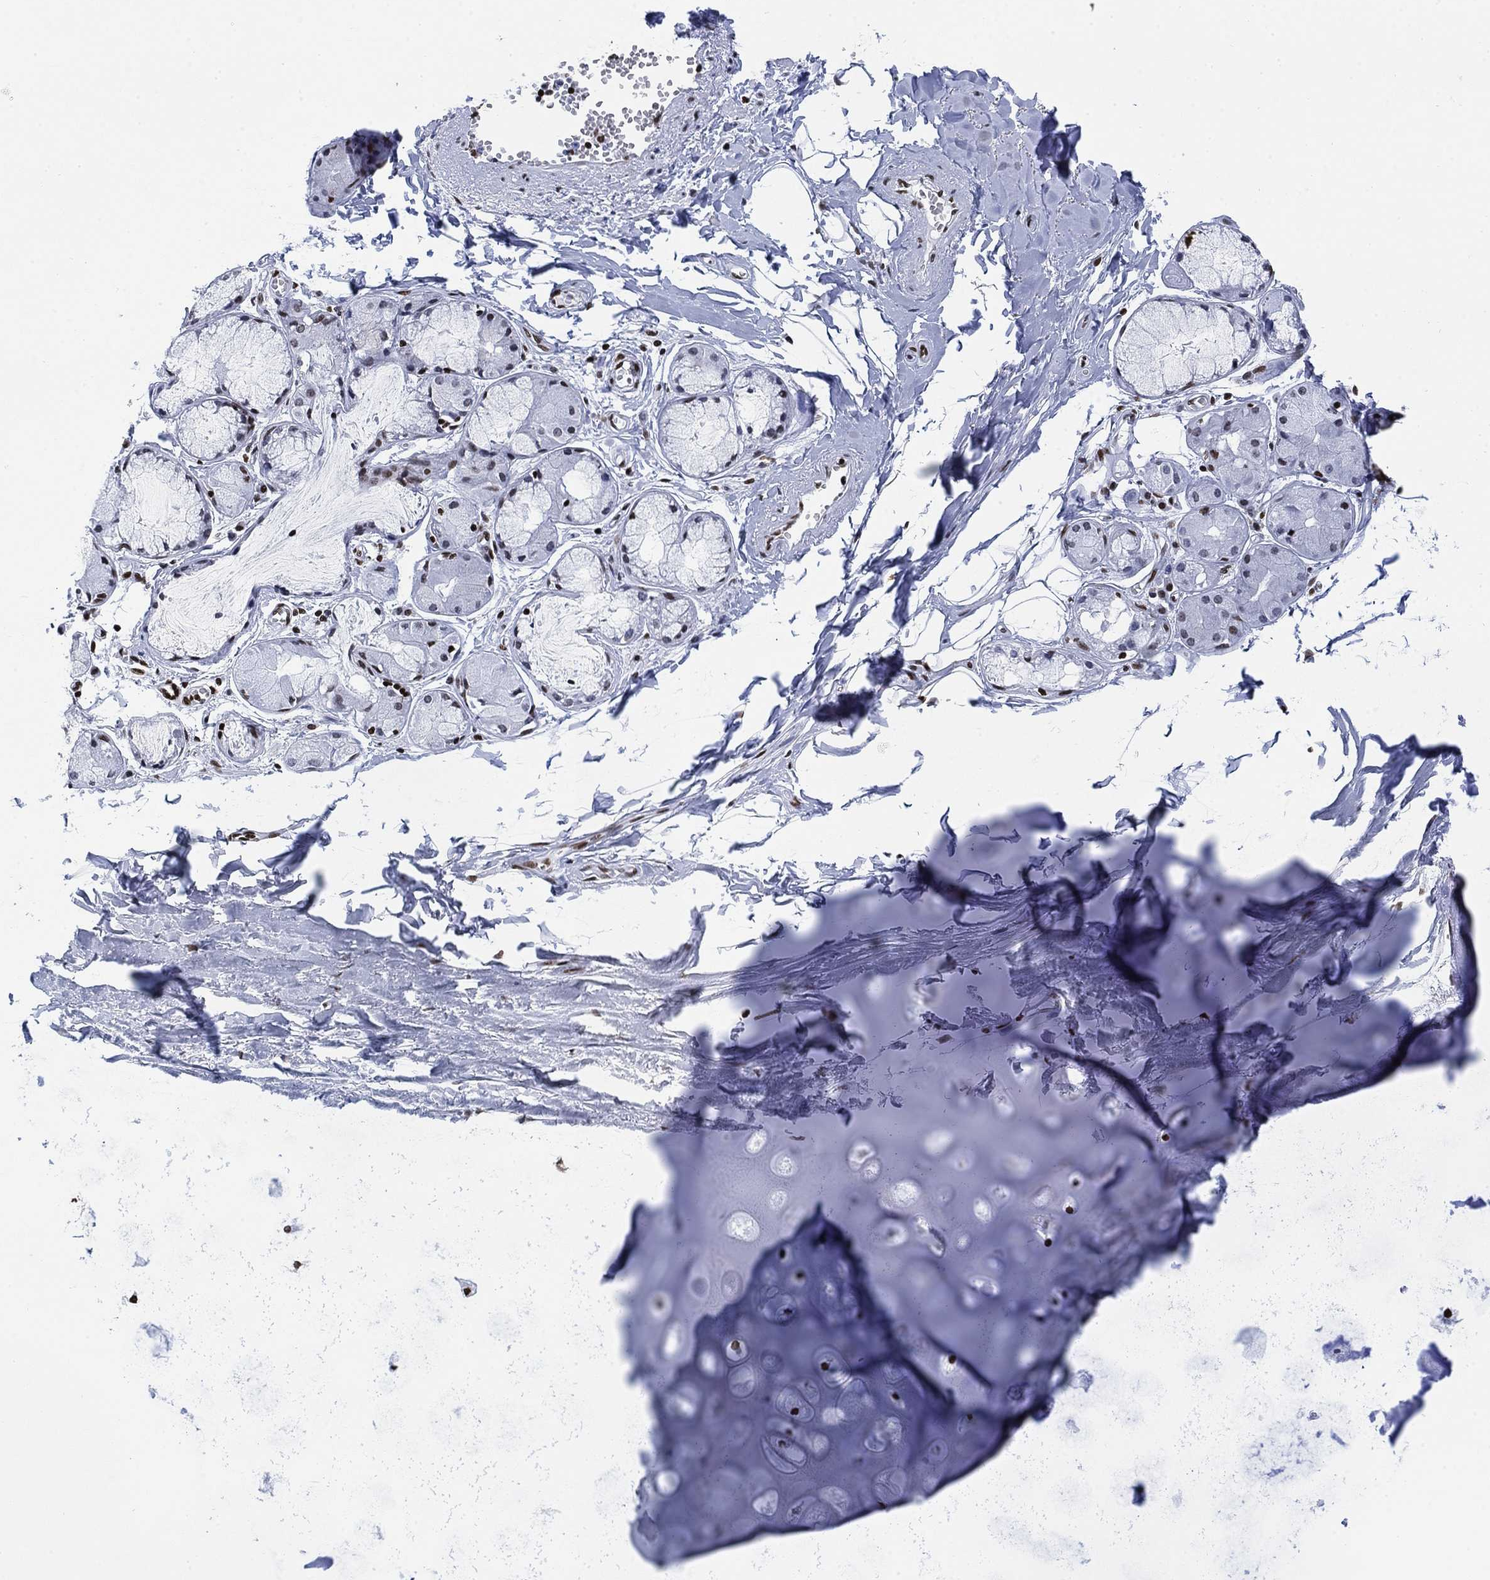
{"staining": {"intensity": "weak", "quantity": "<25%", "location": "nuclear"}, "tissue": "adipose tissue", "cell_type": "Adipocytes", "image_type": "normal", "snomed": [{"axis": "morphology", "description": "Normal tissue, NOS"}, {"axis": "morphology", "description": "Squamous cell carcinoma, NOS"}, {"axis": "topography", "description": "Cartilage tissue"}, {"axis": "topography", "description": "Lung"}], "caption": "High power microscopy image of an IHC histopathology image of normal adipose tissue, revealing no significant staining in adipocytes.", "gene": "H1", "patient": {"sex": "male", "age": 66}}